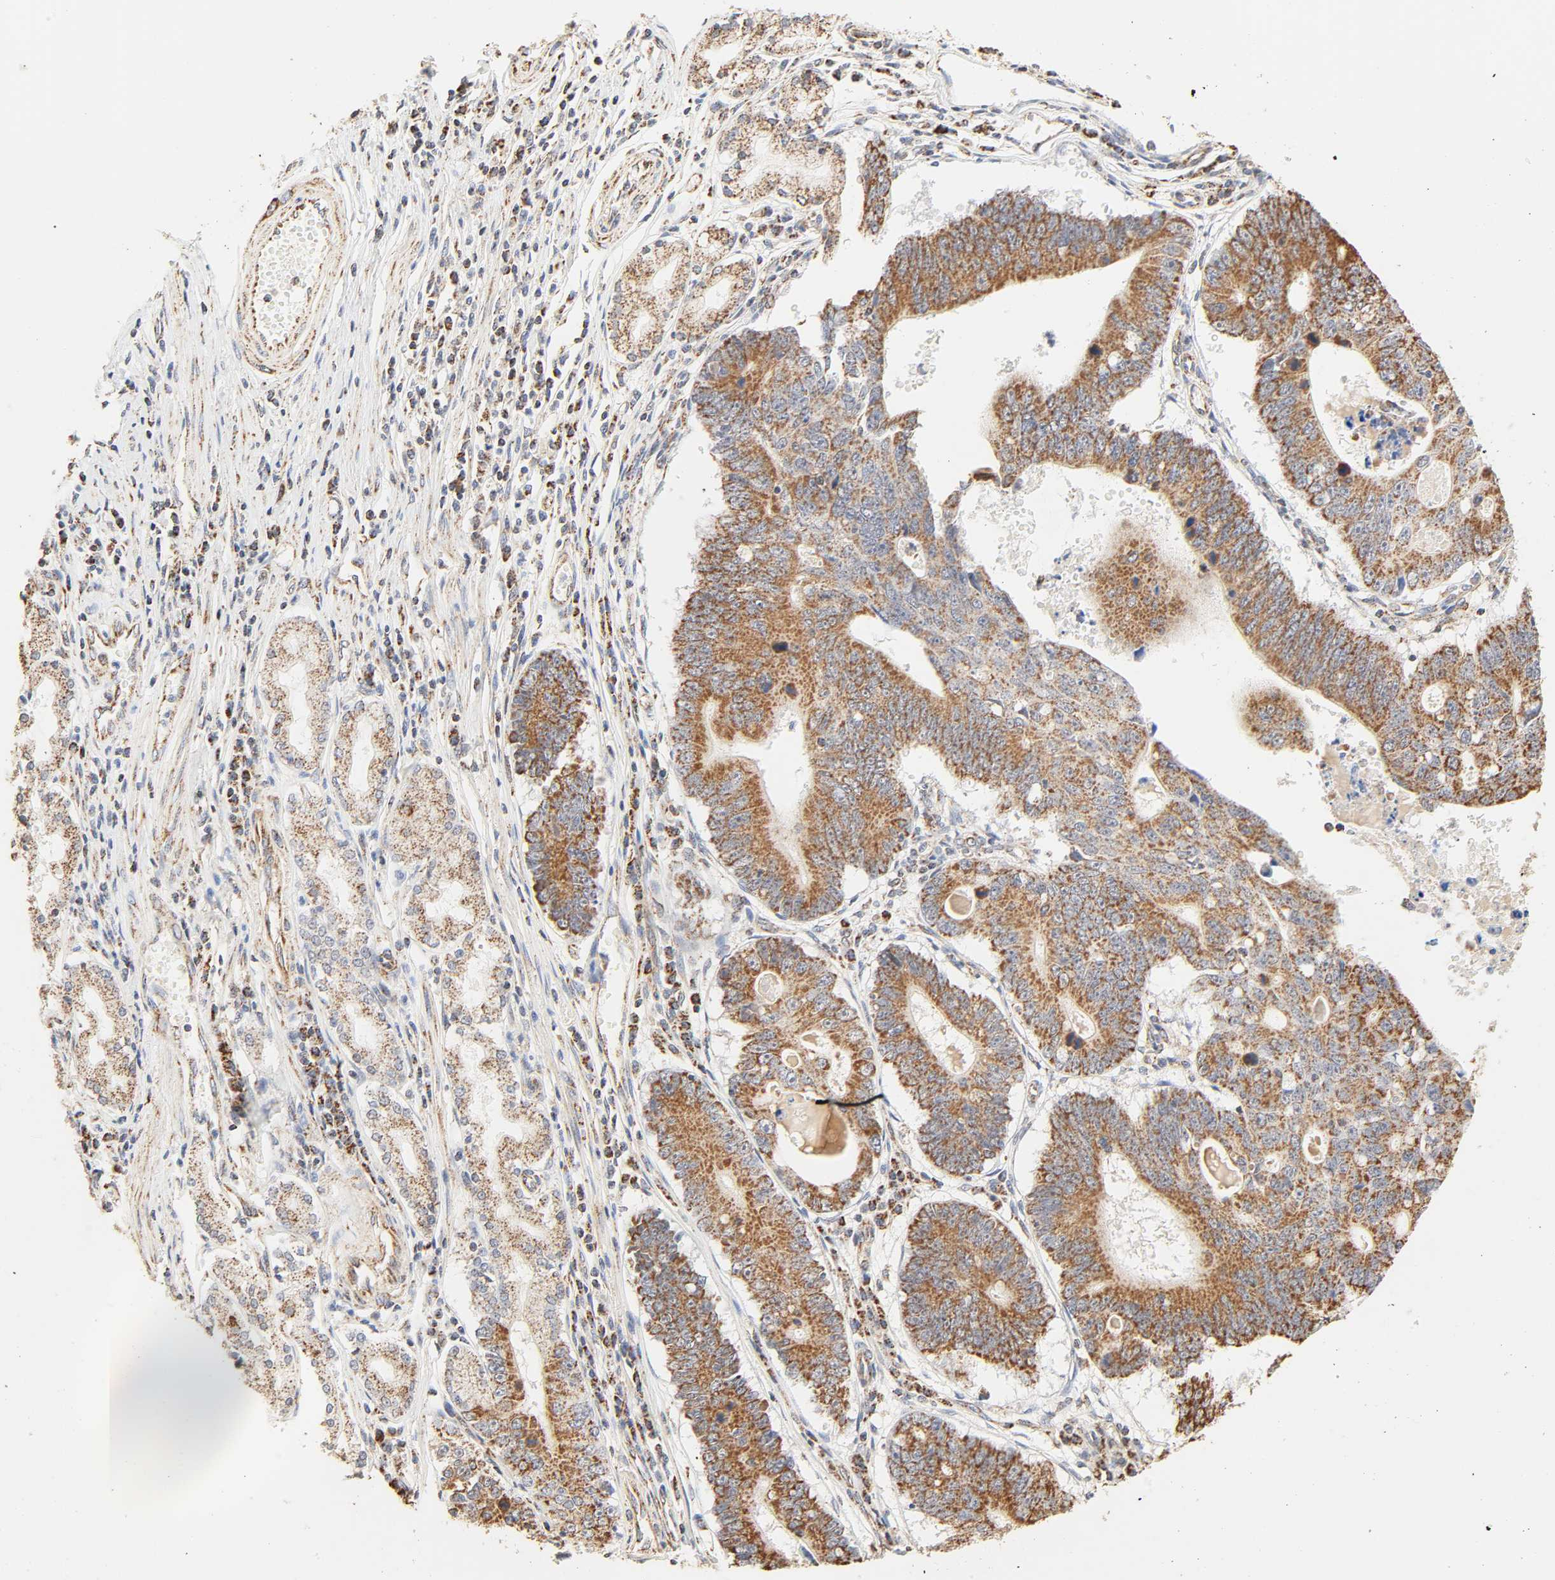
{"staining": {"intensity": "moderate", "quantity": ">75%", "location": "cytoplasmic/membranous"}, "tissue": "stomach cancer", "cell_type": "Tumor cells", "image_type": "cancer", "snomed": [{"axis": "morphology", "description": "Adenocarcinoma, NOS"}, {"axis": "topography", "description": "Stomach"}], "caption": "Protein analysis of stomach cancer tissue displays moderate cytoplasmic/membranous staining in approximately >75% of tumor cells.", "gene": "ZMAT5", "patient": {"sex": "male", "age": 59}}